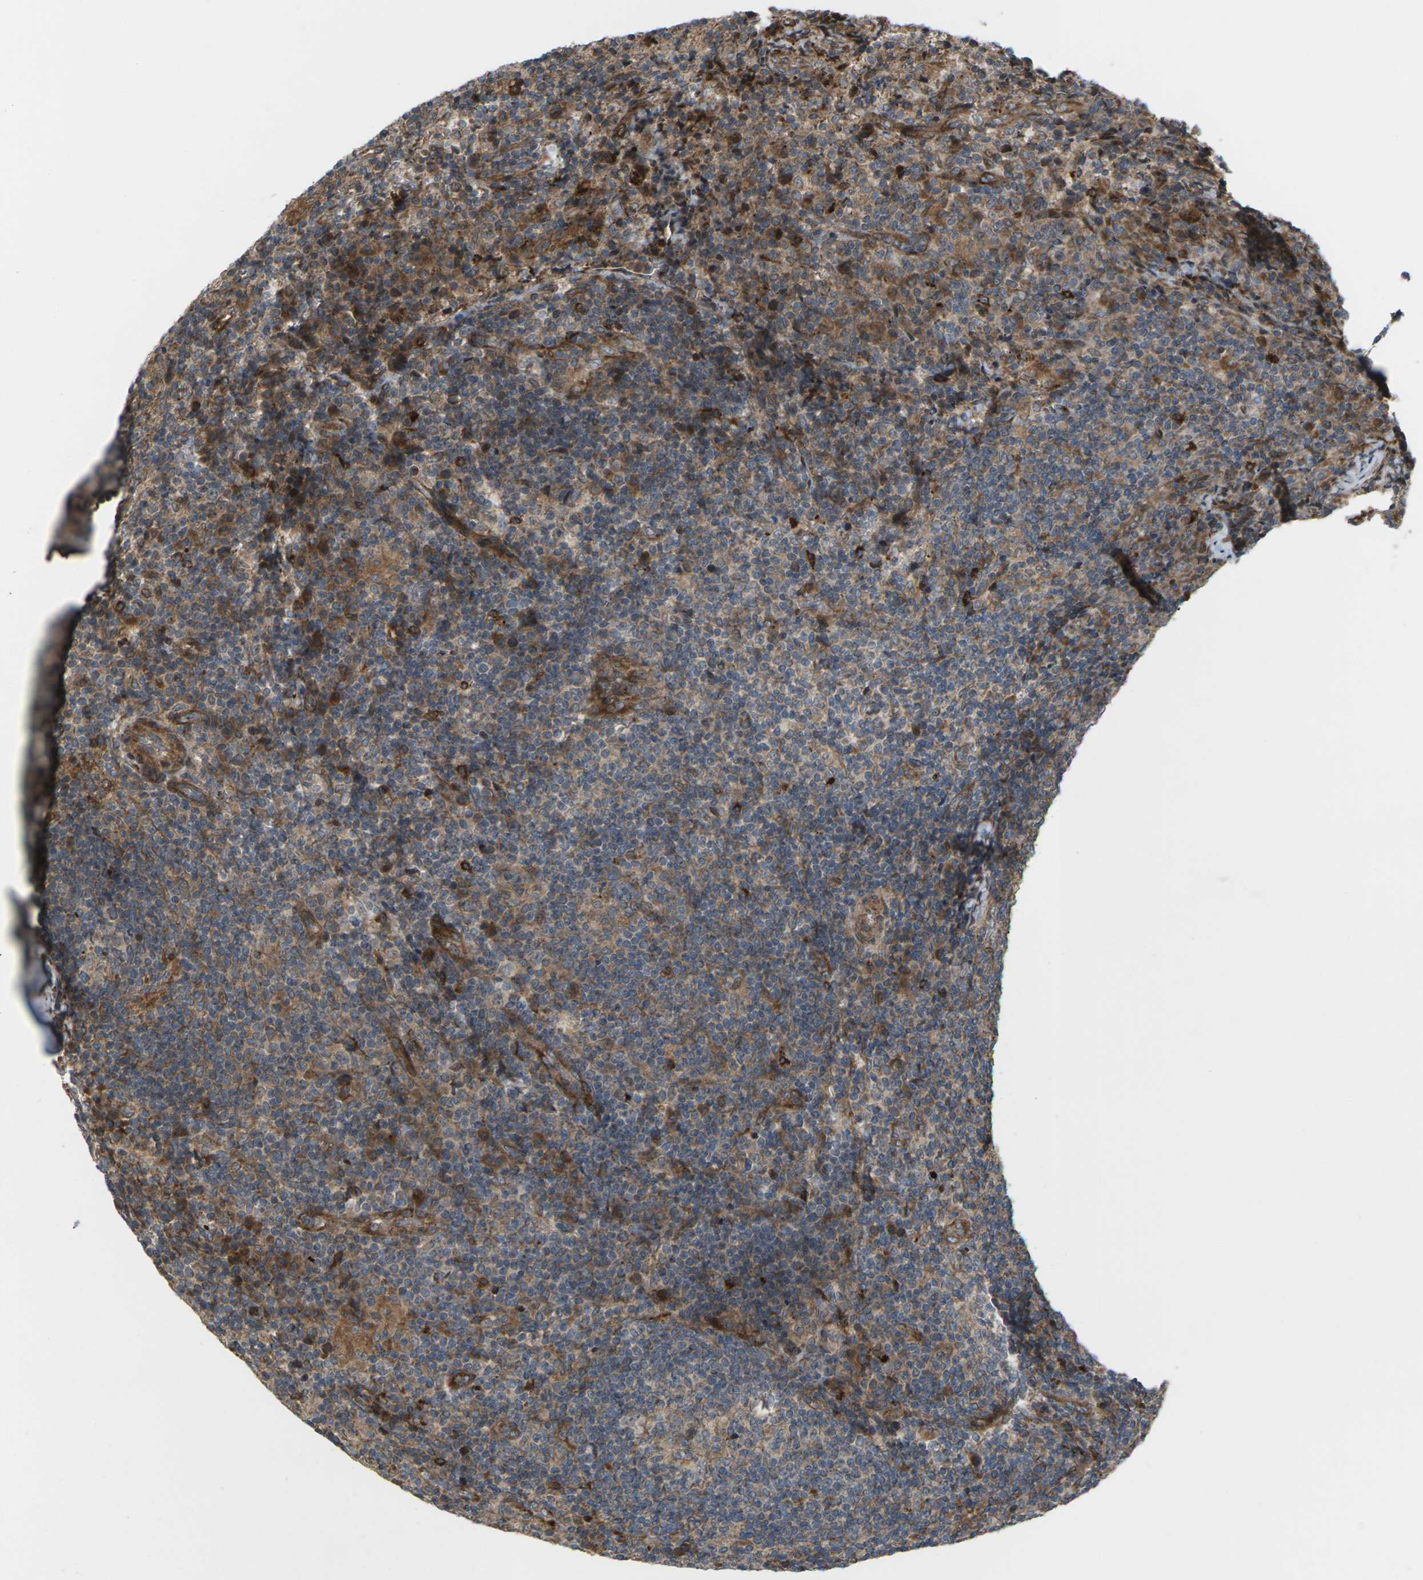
{"staining": {"intensity": "moderate", "quantity": ">75%", "location": "cytoplasmic/membranous"}, "tissue": "lymph node", "cell_type": "Germinal center cells", "image_type": "normal", "snomed": [{"axis": "morphology", "description": "Normal tissue, NOS"}, {"axis": "morphology", "description": "Inflammation, NOS"}, {"axis": "topography", "description": "Lymph node"}], "caption": "Lymph node was stained to show a protein in brown. There is medium levels of moderate cytoplasmic/membranous positivity in about >75% of germinal center cells. The staining was performed using DAB (3,3'-diaminobenzidine) to visualize the protein expression in brown, while the nuclei were stained in blue with hematoxylin (Magnification: 20x).", "gene": "ROBO1", "patient": {"sex": "male", "age": 55}}